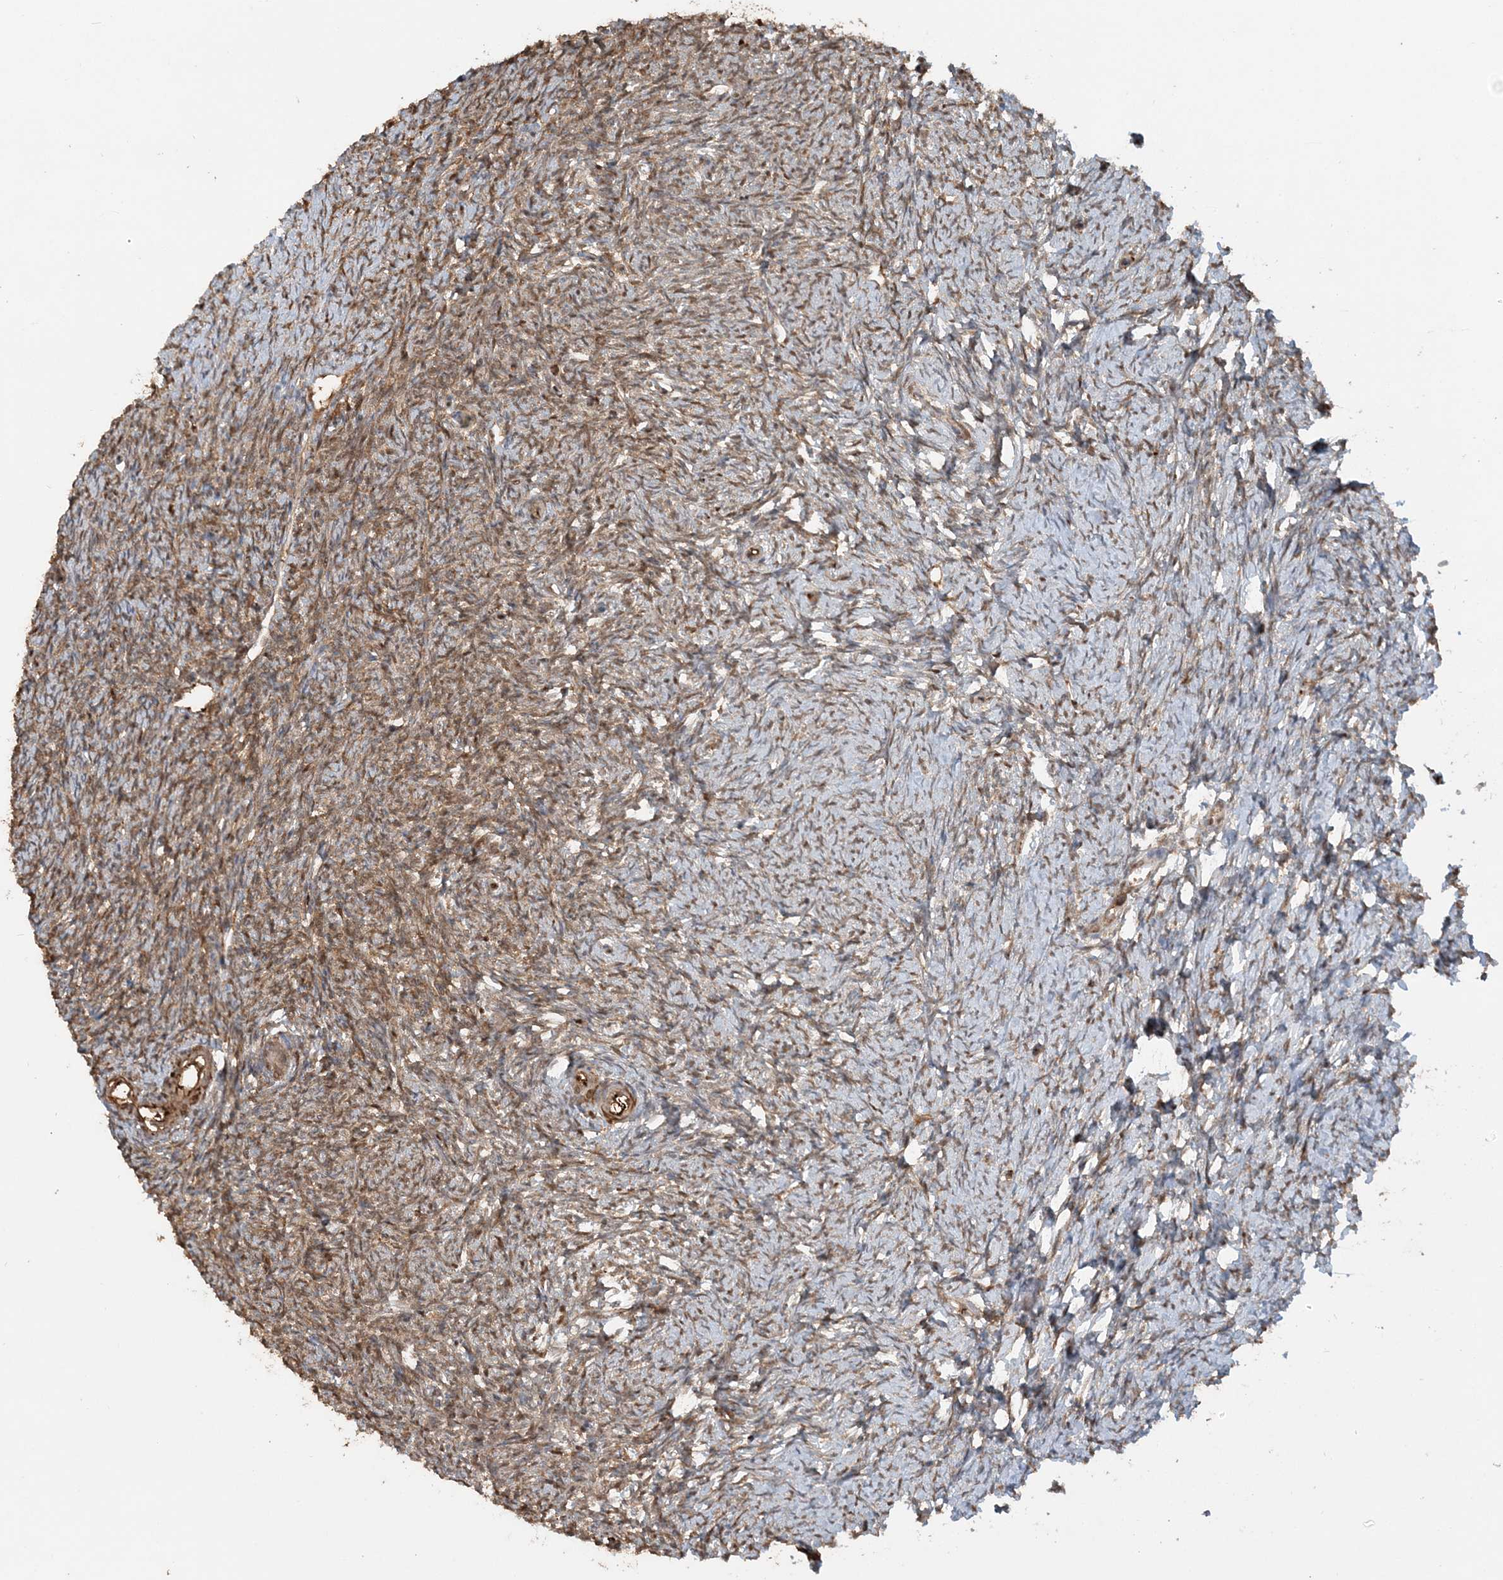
{"staining": {"intensity": "moderate", "quantity": ">75%", "location": "cytoplasmic/membranous"}, "tissue": "ovary", "cell_type": "Follicle cells", "image_type": "normal", "snomed": [{"axis": "morphology", "description": "Normal tissue, NOS"}, {"axis": "morphology", "description": "Cyst, NOS"}, {"axis": "topography", "description": "Ovary"}], "caption": "IHC histopathology image of normal human ovary stained for a protein (brown), which demonstrates medium levels of moderate cytoplasmic/membranous expression in approximately >75% of follicle cells.", "gene": "DSTN", "patient": {"sex": "female", "age": 33}}